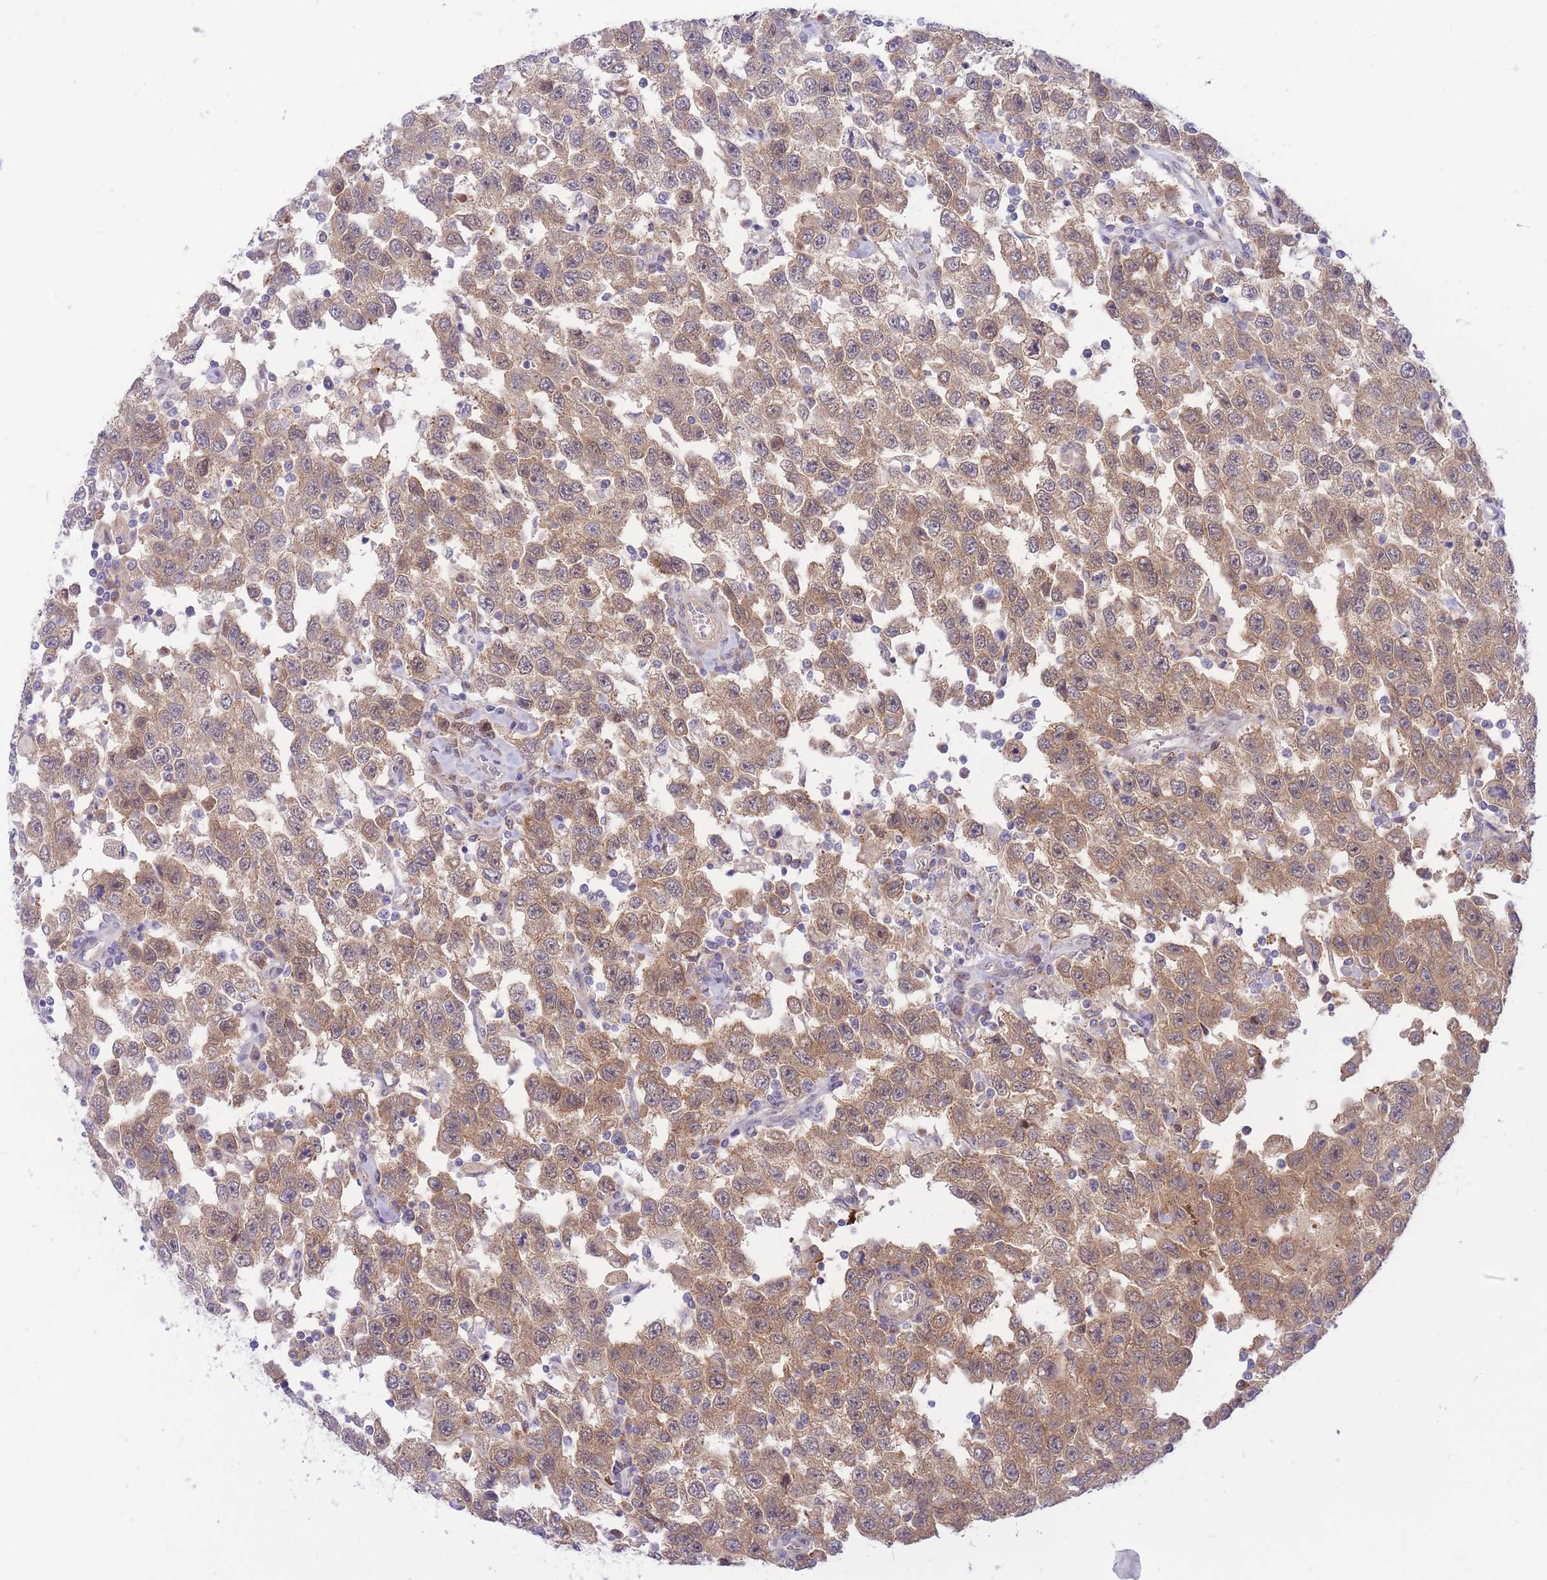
{"staining": {"intensity": "weak", "quantity": ">75%", "location": "cytoplasmic/membranous"}, "tissue": "testis cancer", "cell_type": "Tumor cells", "image_type": "cancer", "snomed": [{"axis": "morphology", "description": "Seminoma, NOS"}, {"axis": "topography", "description": "Testis"}], "caption": "Testis cancer (seminoma) stained for a protein shows weak cytoplasmic/membranous positivity in tumor cells. Immunohistochemistry (ihc) stains the protein of interest in brown and the nuclei are stained blue.", "gene": "APOL4", "patient": {"sex": "male", "age": 41}}